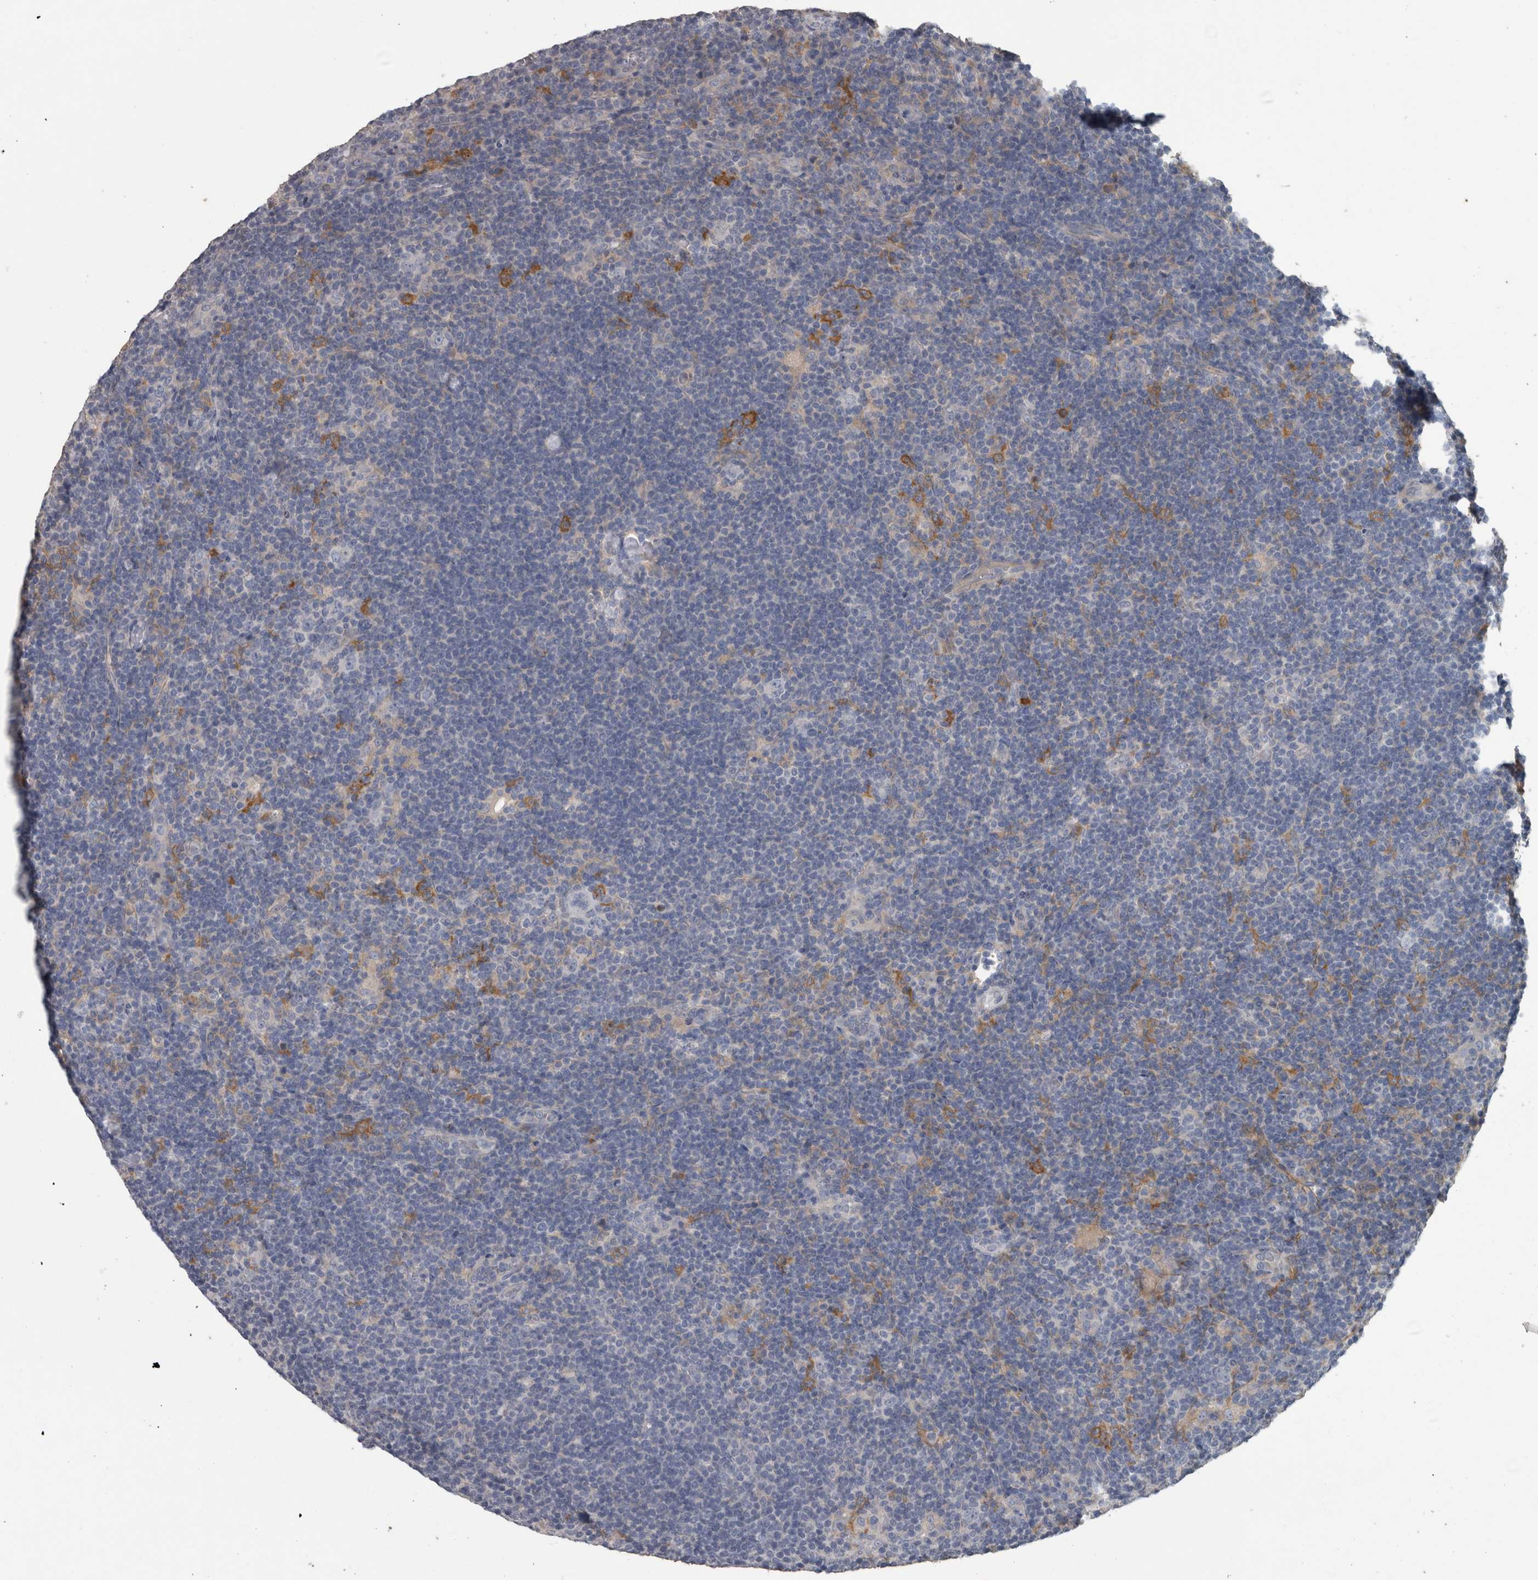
{"staining": {"intensity": "negative", "quantity": "none", "location": "none"}, "tissue": "lymphoma", "cell_type": "Tumor cells", "image_type": "cancer", "snomed": [{"axis": "morphology", "description": "Hodgkin's disease, NOS"}, {"axis": "topography", "description": "Lymph node"}], "caption": "The image demonstrates no staining of tumor cells in Hodgkin's disease.", "gene": "EFEMP2", "patient": {"sex": "female", "age": 57}}